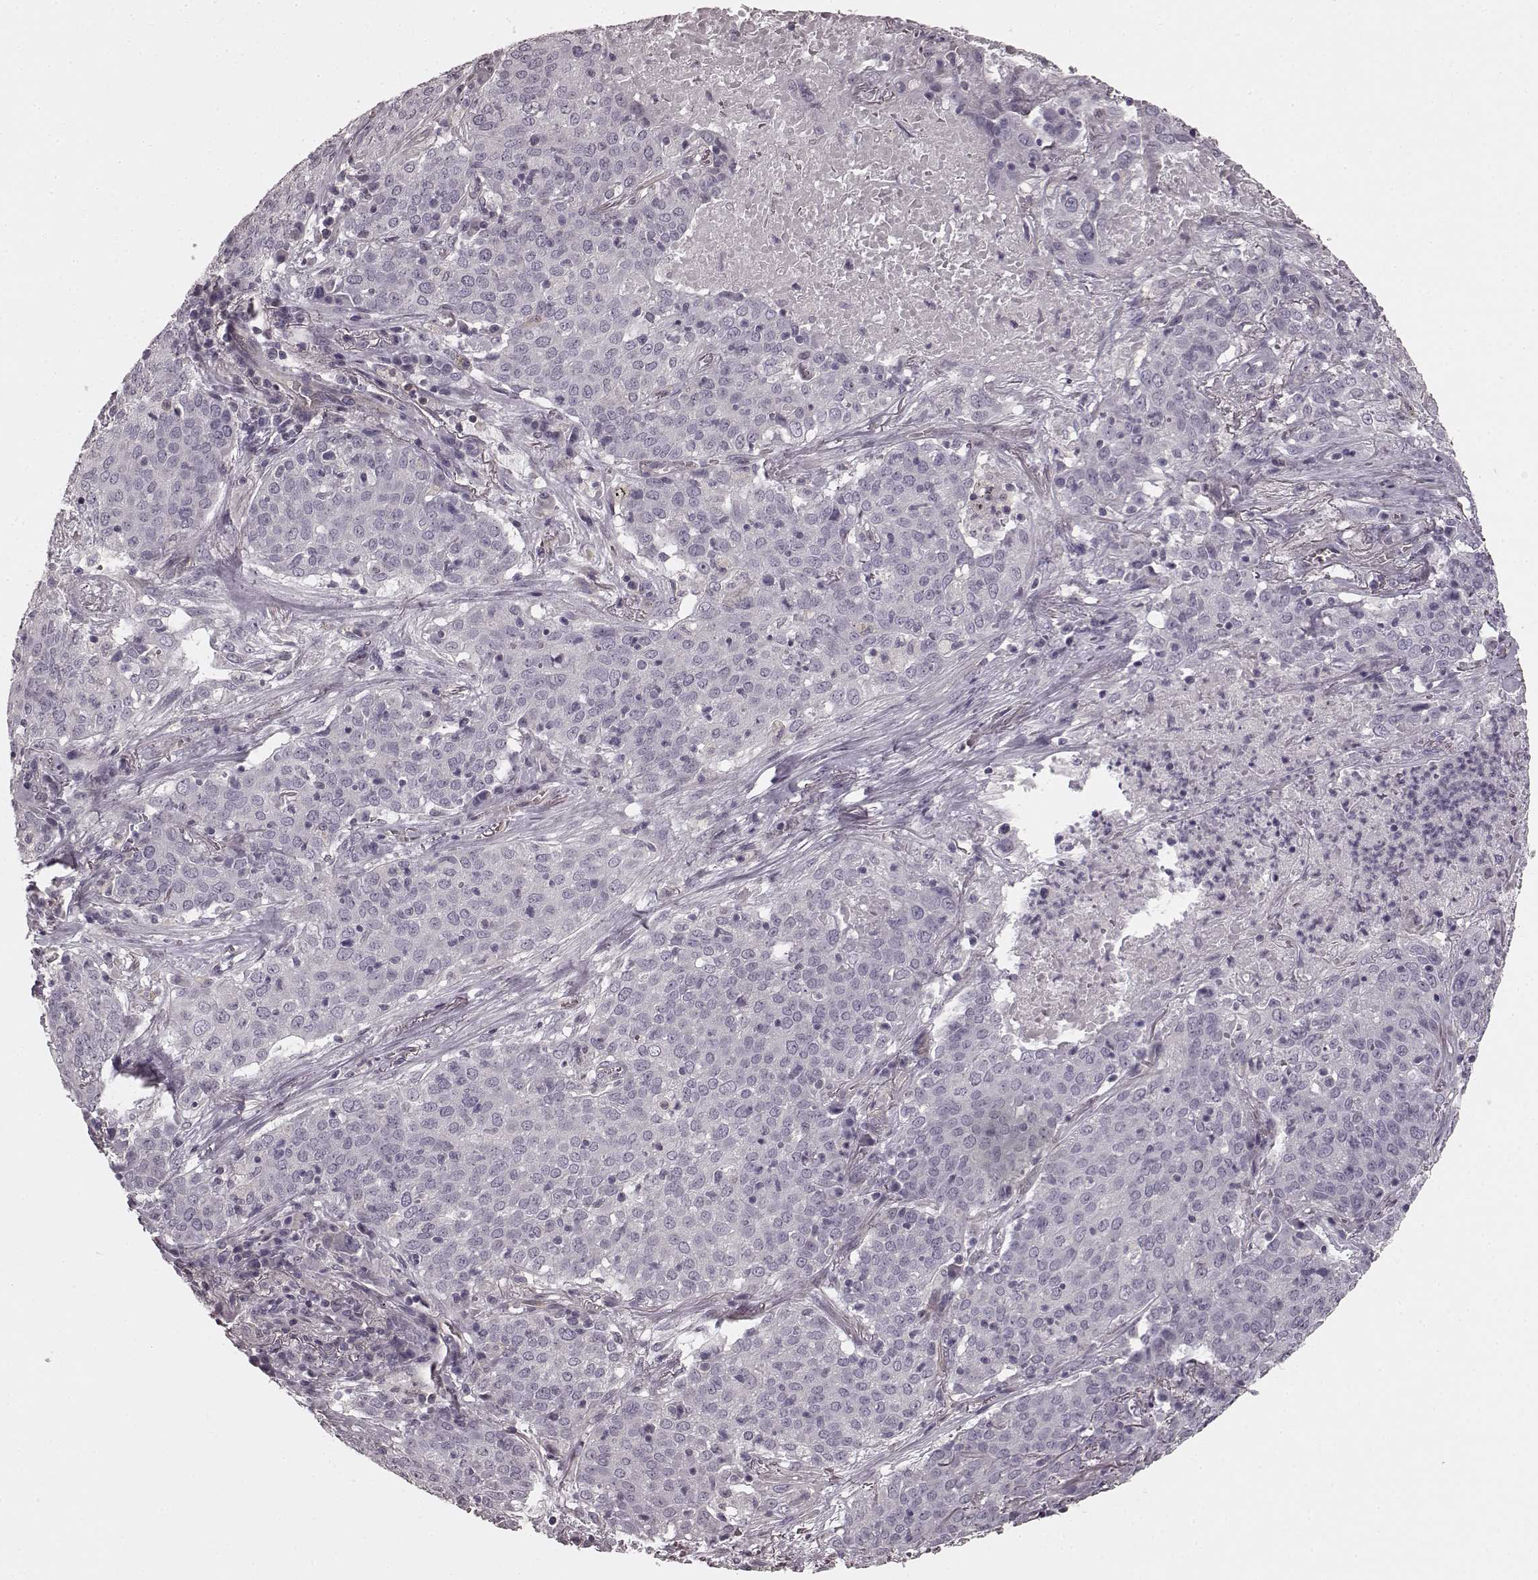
{"staining": {"intensity": "negative", "quantity": "none", "location": "none"}, "tissue": "lung cancer", "cell_type": "Tumor cells", "image_type": "cancer", "snomed": [{"axis": "morphology", "description": "Squamous cell carcinoma, NOS"}, {"axis": "topography", "description": "Lung"}], "caption": "Immunohistochemical staining of squamous cell carcinoma (lung) exhibits no significant positivity in tumor cells.", "gene": "PRKCE", "patient": {"sex": "male", "age": 82}}